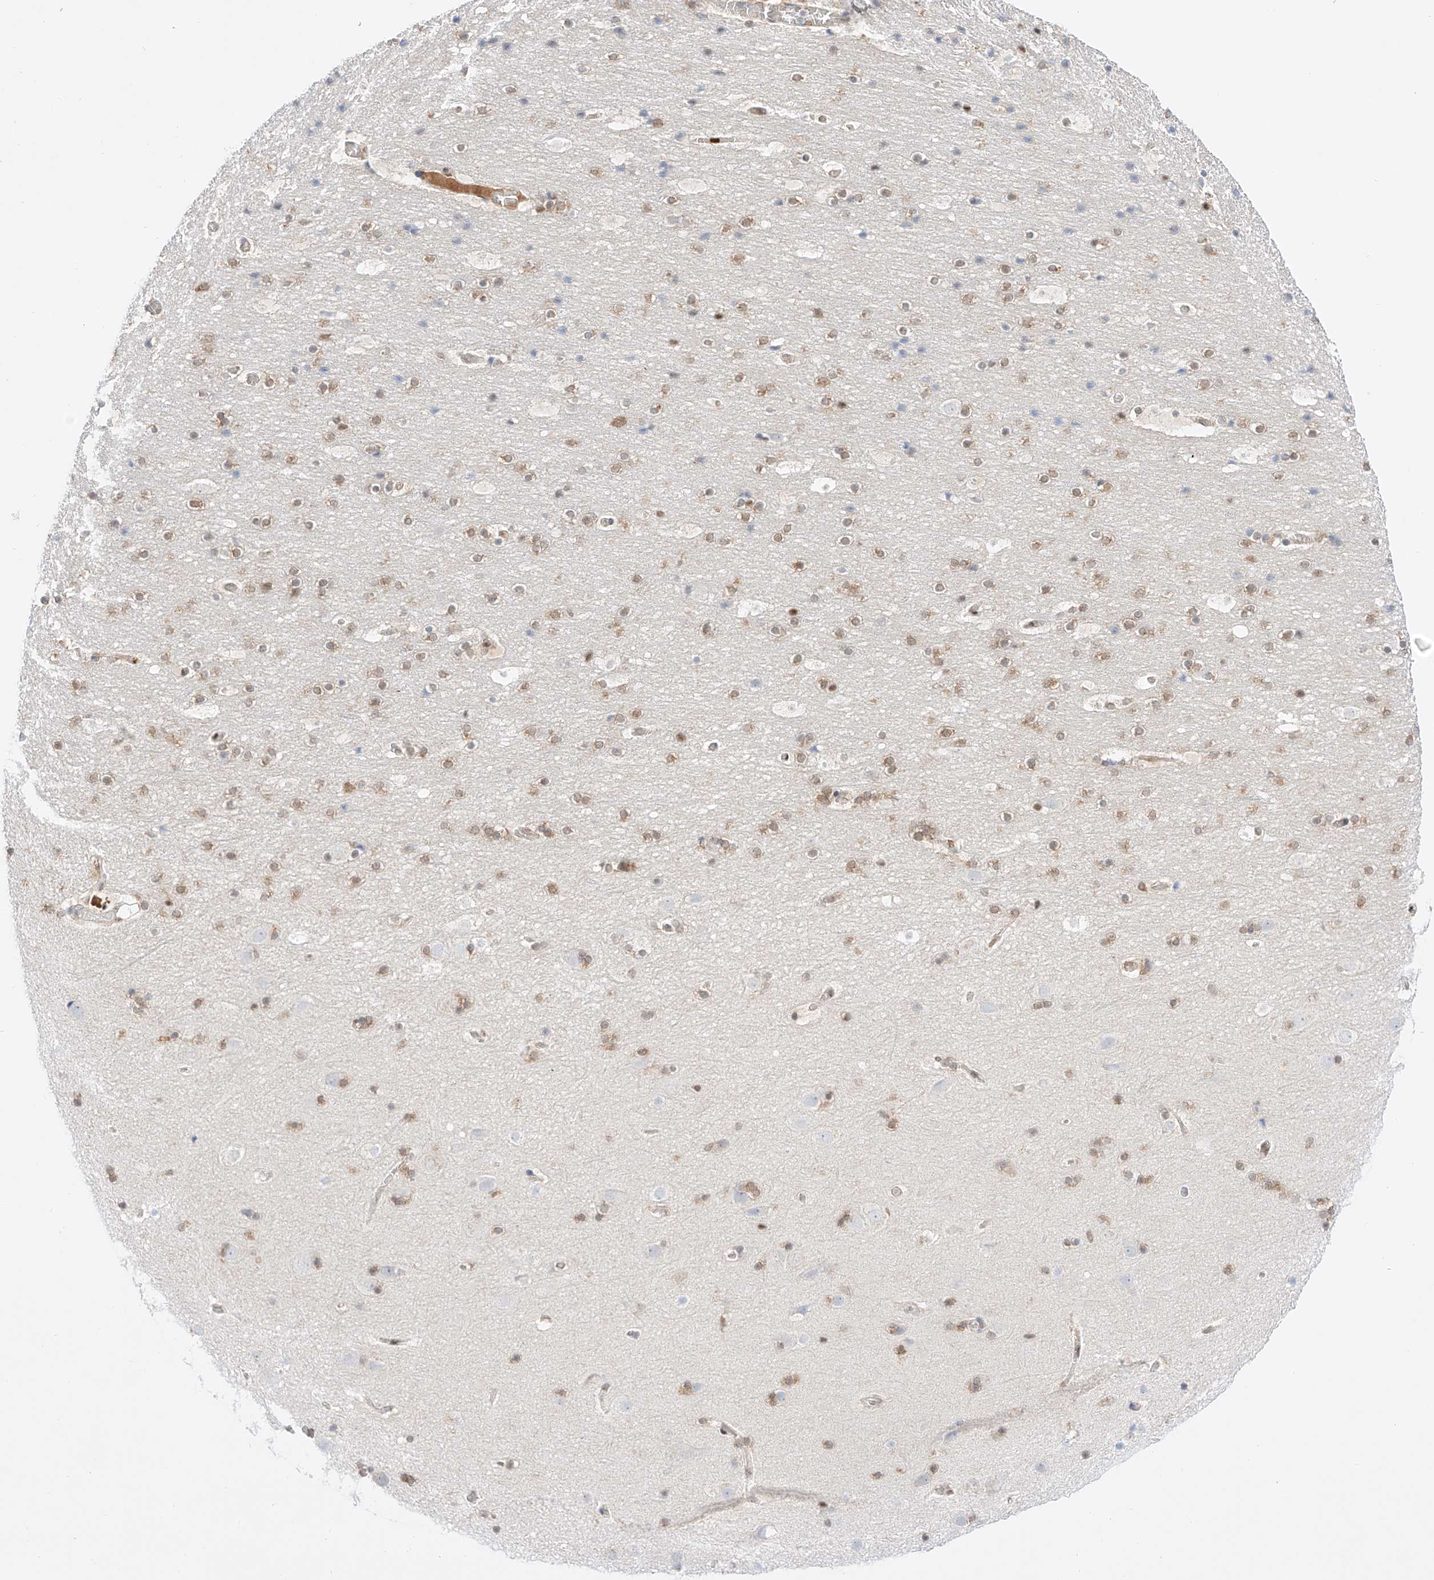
{"staining": {"intensity": "negative", "quantity": "none", "location": "none"}, "tissue": "cerebral cortex", "cell_type": "Endothelial cells", "image_type": "normal", "snomed": [{"axis": "morphology", "description": "Normal tissue, NOS"}, {"axis": "topography", "description": "Cerebral cortex"}], "caption": "This image is of unremarkable cerebral cortex stained with immunohistochemistry to label a protein in brown with the nuclei are counter-stained blue. There is no staining in endothelial cells.", "gene": "APIP", "patient": {"sex": "male", "age": 57}}